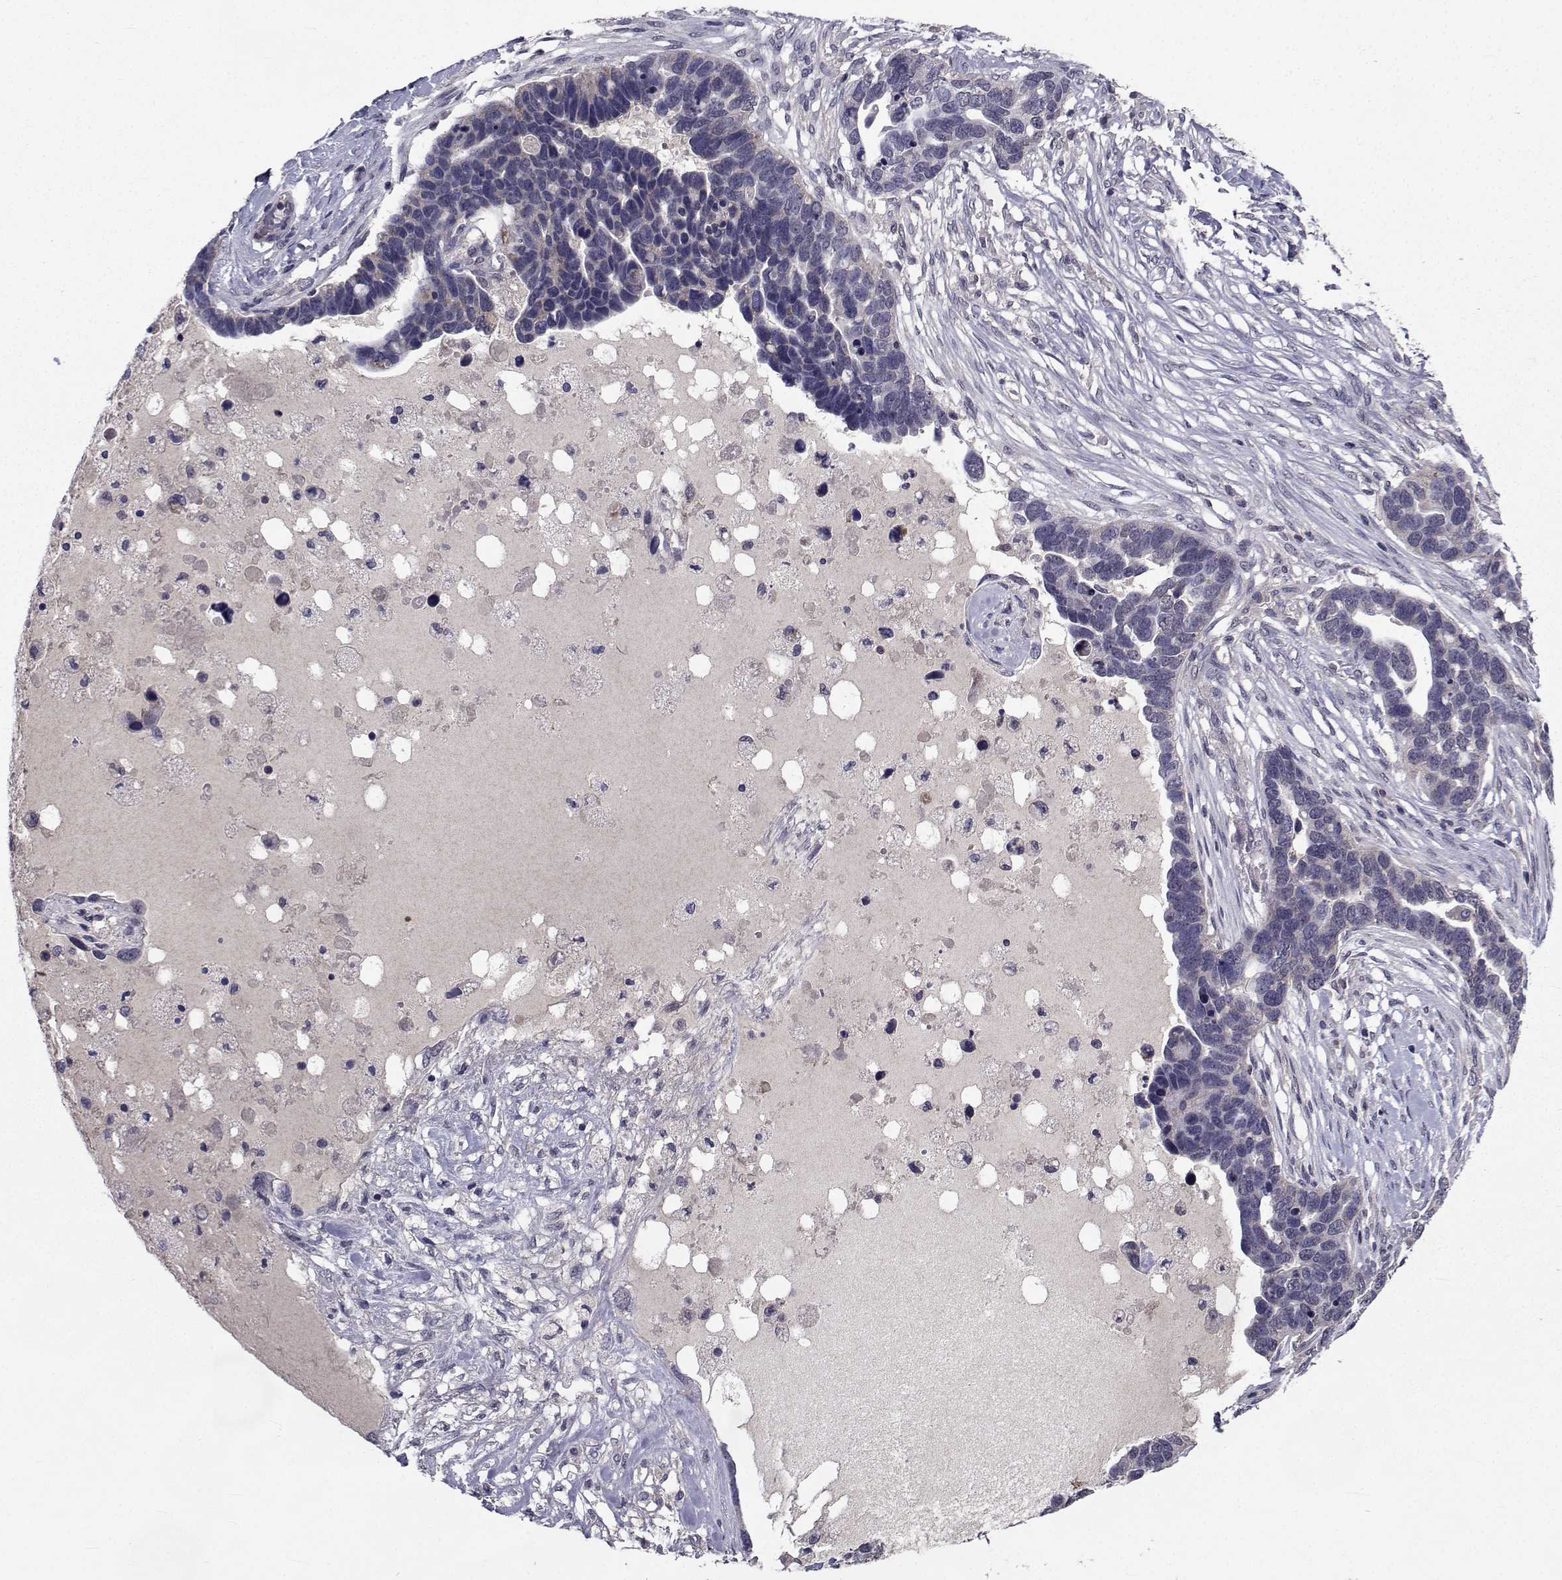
{"staining": {"intensity": "weak", "quantity": "<25%", "location": "cytoplasmic/membranous"}, "tissue": "ovarian cancer", "cell_type": "Tumor cells", "image_type": "cancer", "snomed": [{"axis": "morphology", "description": "Cystadenocarcinoma, serous, NOS"}, {"axis": "topography", "description": "Ovary"}], "caption": "High magnification brightfield microscopy of ovarian cancer stained with DAB (3,3'-diaminobenzidine) (brown) and counterstained with hematoxylin (blue): tumor cells show no significant expression.", "gene": "CYP2S1", "patient": {"sex": "female", "age": 54}}